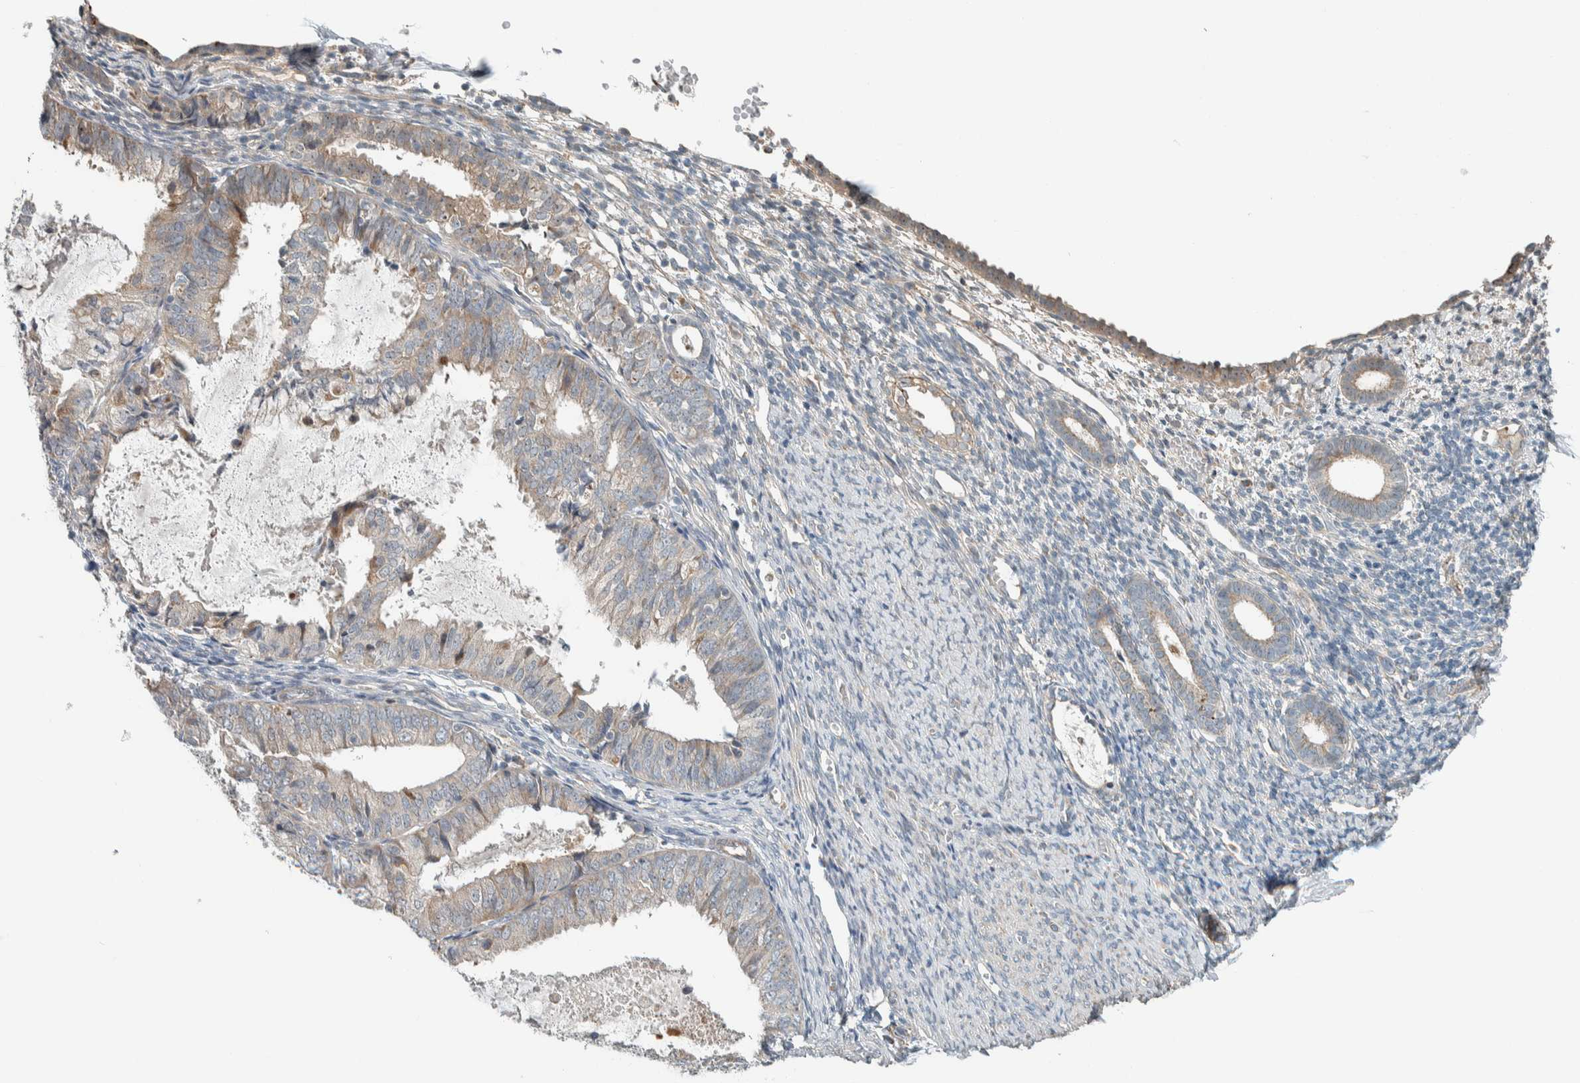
{"staining": {"intensity": "negative", "quantity": "none", "location": "none"}, "tissue": "endometrium", "cell_type": "Cells in endometrial stroma", "image_type": "normal", "snomed": [{"axis": "morphology", "description": "Normal tissue, NOS"}, {"axis": "morphology", "description": "Adenocarcinoma, NOS"}, {"axis": "topography", "description": "Endometrium"}], "caption": "Immunohistochemical staining of normal human endometrium reveals no significant expression in cells in endometrial stroma.", "gene": "SLFN12L", "patient": {"sex": "female", "age": 57}}